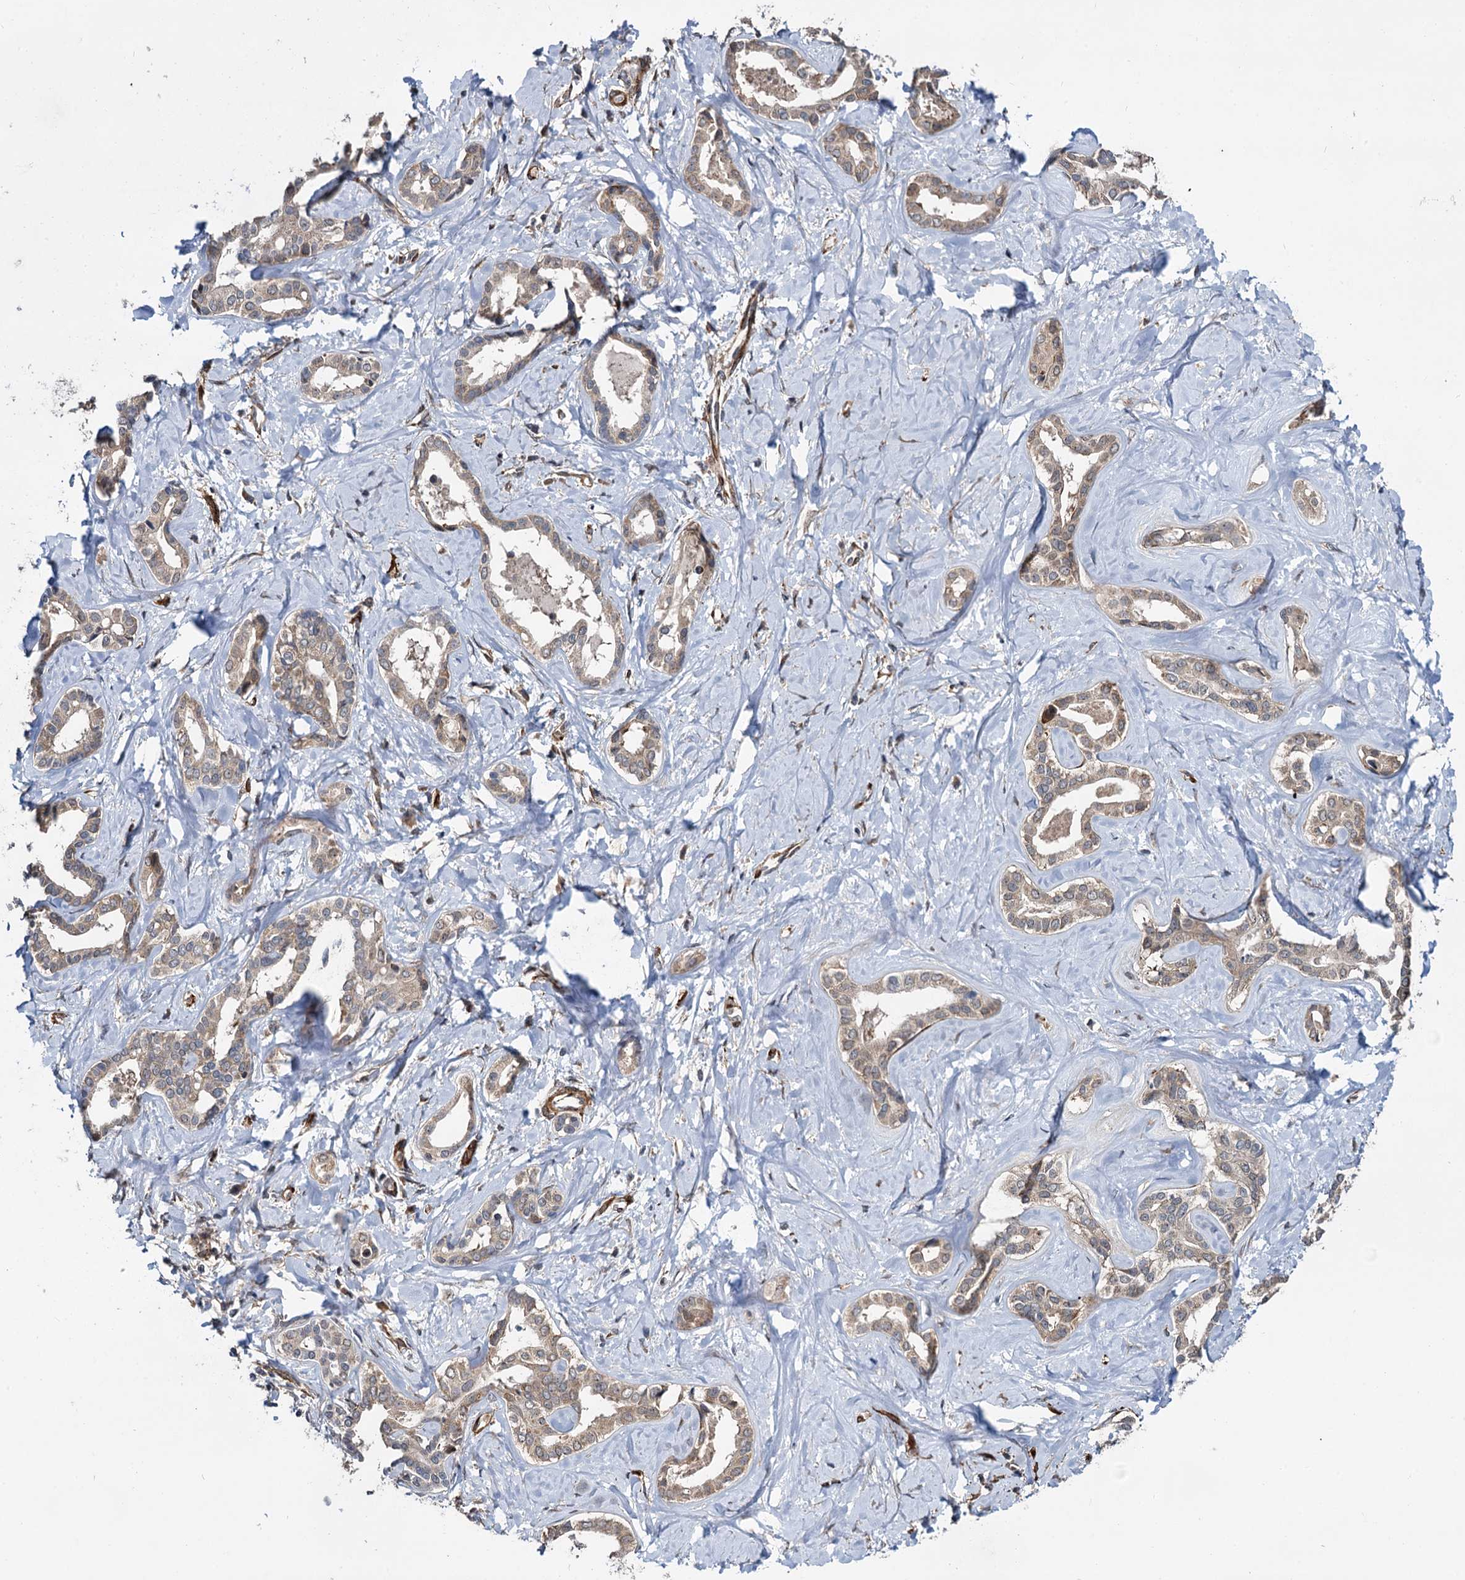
{"staining": {"intensity": "weak", "quantity": ">75%", "location": "cytoplasmic/membranous"}, "tissue": "liver cancer", "cell_type": "Tumor cells", "image_type": "cancer", "snomed": [{"axis": "morphology", "description": "Cholangiocarcinoma"}, {"axis": "topography", "description": "Liver"}], "caption": "Cholangiocarcinoma (liver) stained with DAB IHC demonstrates low levels of weak cytoplasmic/membranous positivity in about >75% of tumor cells.", "gene": "ARHGAP42", "patient": {"sex": "female", "age": 77}}